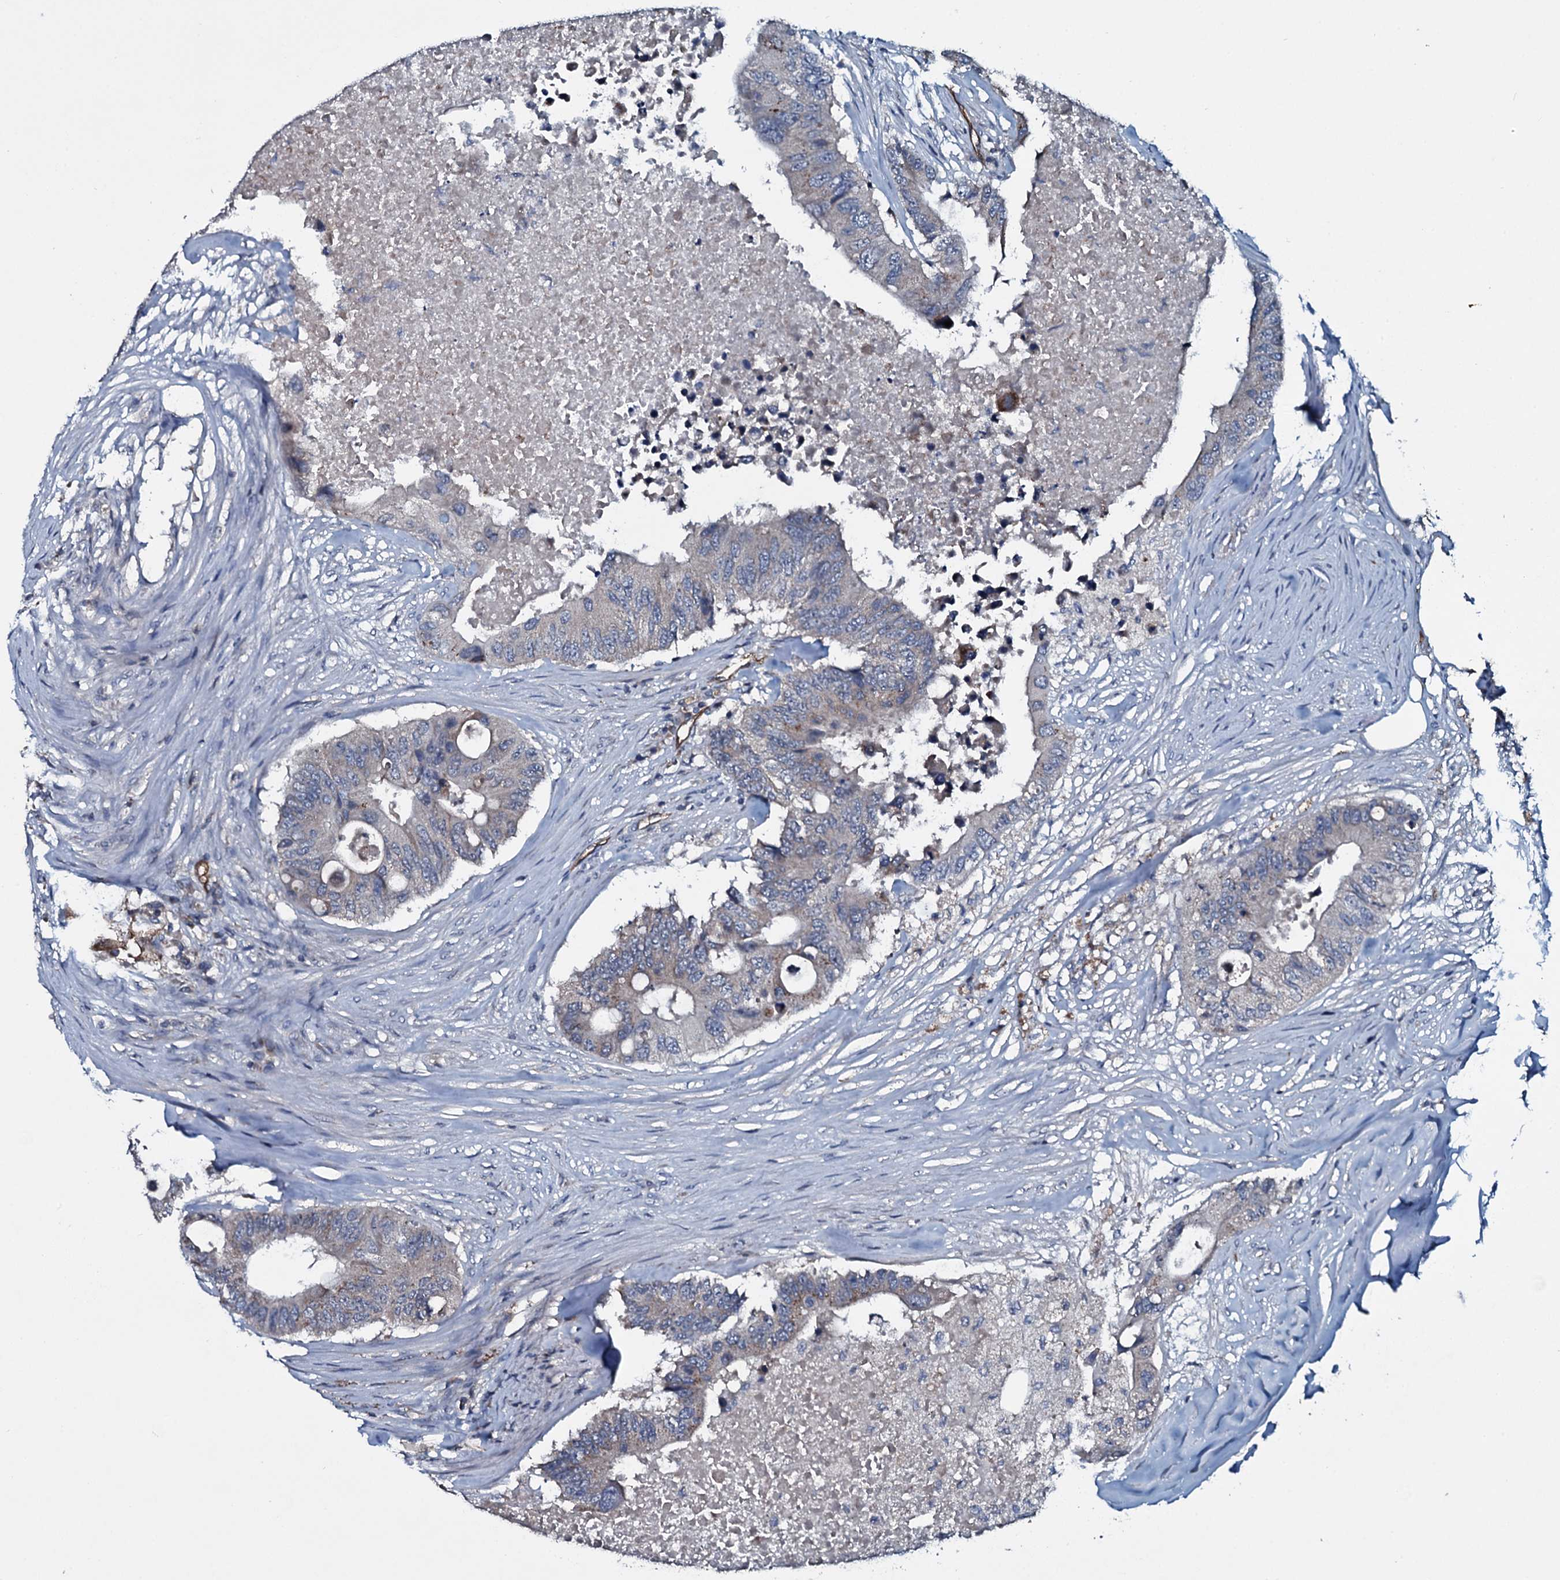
{"staining": {"intensity": "weak", "quantity": "<25%", "location": "cytoplasmic/membranous"}, "tissue": "colorectal cancer", "cell_type": "Tumor cells", "image_type": "cancer", "snomed": [{"axis": "morphology", "description": "Adenocarcinoma, NOS"}, {"axis": "topography", "description": "Colon"}], "caption": "The immunohistochemistry (IHC) micrograph has no significant expression in tumor cells of adenocarcinoma (colorectal) tissue.", "gene": "CLEC14A", "patient": {"sex": "male", "age": 71}}